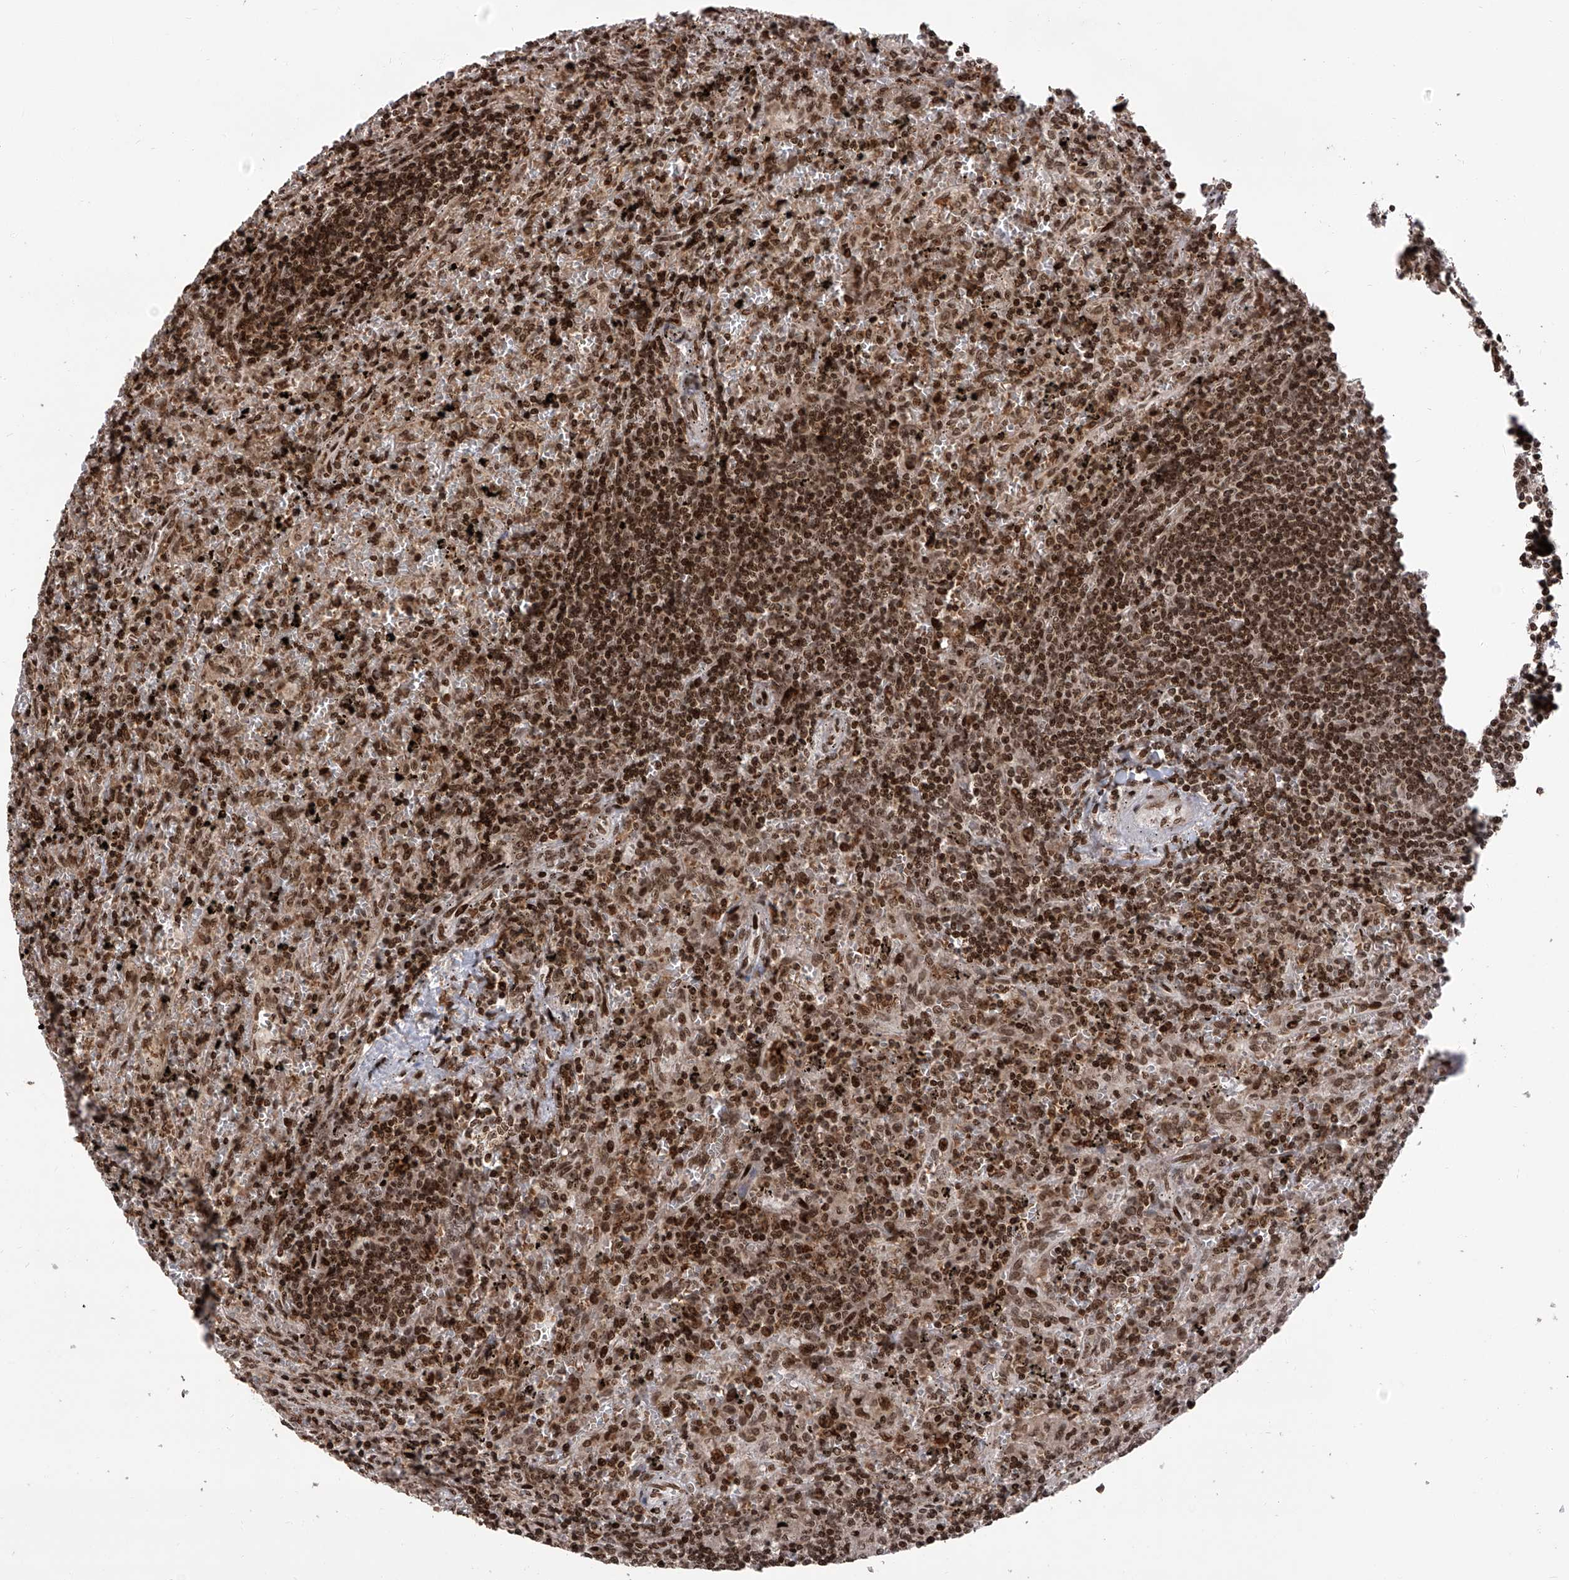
{"staining": {"intensity": "strong", "quantity": ">75%", "location": "nuclear"}, "tissue": "lymphoma", "cell_type": "Tumor cells", "image_type": "cancer", "snomed": [{"axis": "morphology", "description": "Malignant lymphoma, non-Hodgkin's type, Low grade"}, {"axis": "topography", "description": "Spleen"}], "caption": "Immunohistochemical staining of human low-grade malignant lymphoma, non-Hodgkin's type shows high levels of strong nuclear protein expression in approximately >75% of tumor cells.", "gene": "PAK1IP1", "patient": {"sex": "male", "age": 76}}